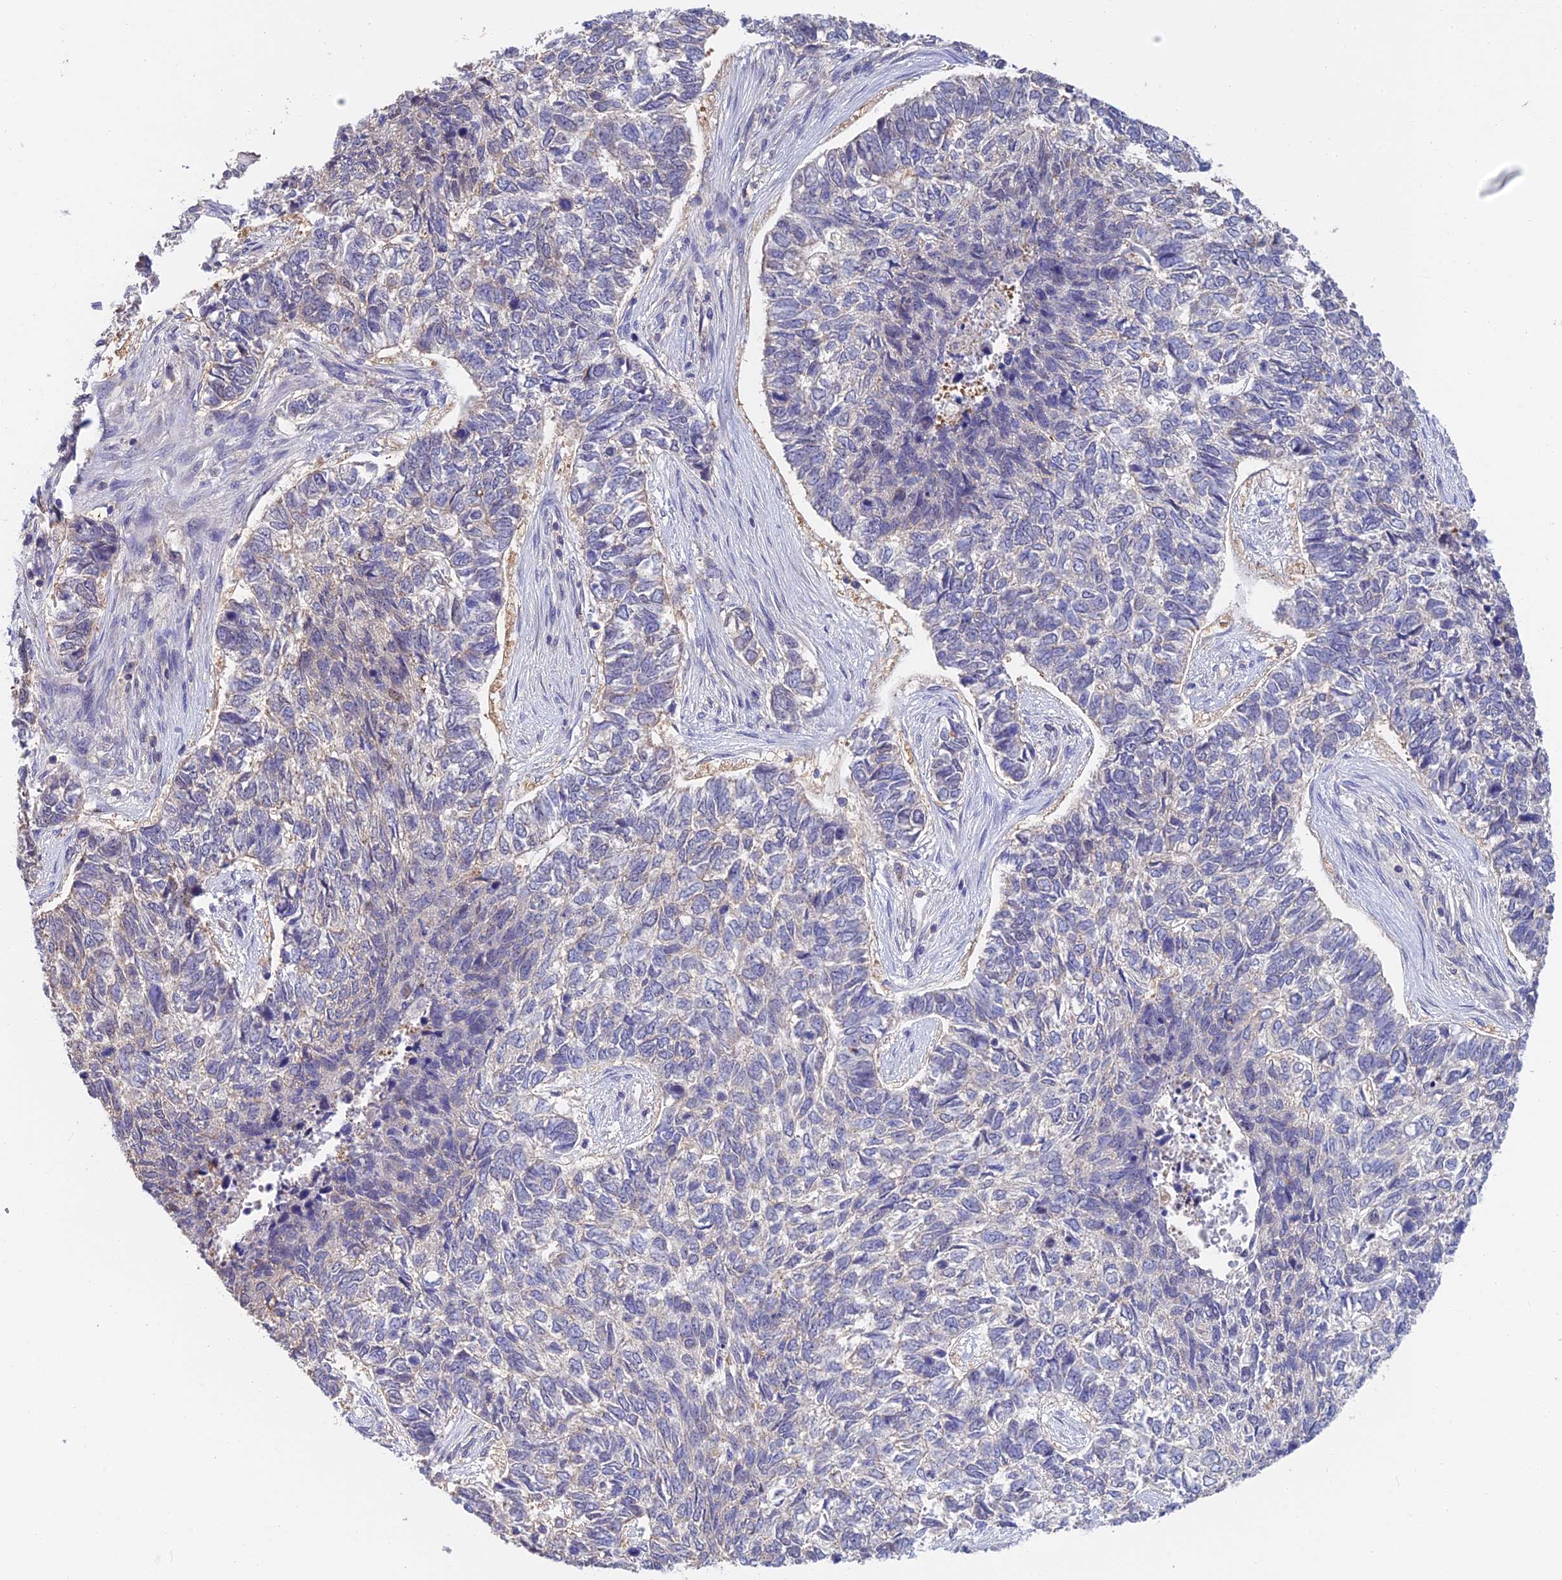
{"staining": {"intensity": "negative", "quantity": "none", "location": "none"}, "tissue": "skin cancer", "cell_type": "Tumor cells", "image_type": "cancer", "snomed": [{"axis": "morphology", "description": "Basal cell carcinoma"}, {"axis": "topography", "description": "Skin"}], "caption": "A micrograph of human skin cancer is negative for staining in tumor cells. (Brightfield microscopy of DAB immunohistochemistry at high magnification).", "gene": "SNAP91", "patient": {"sex": "female", "age": 65}}